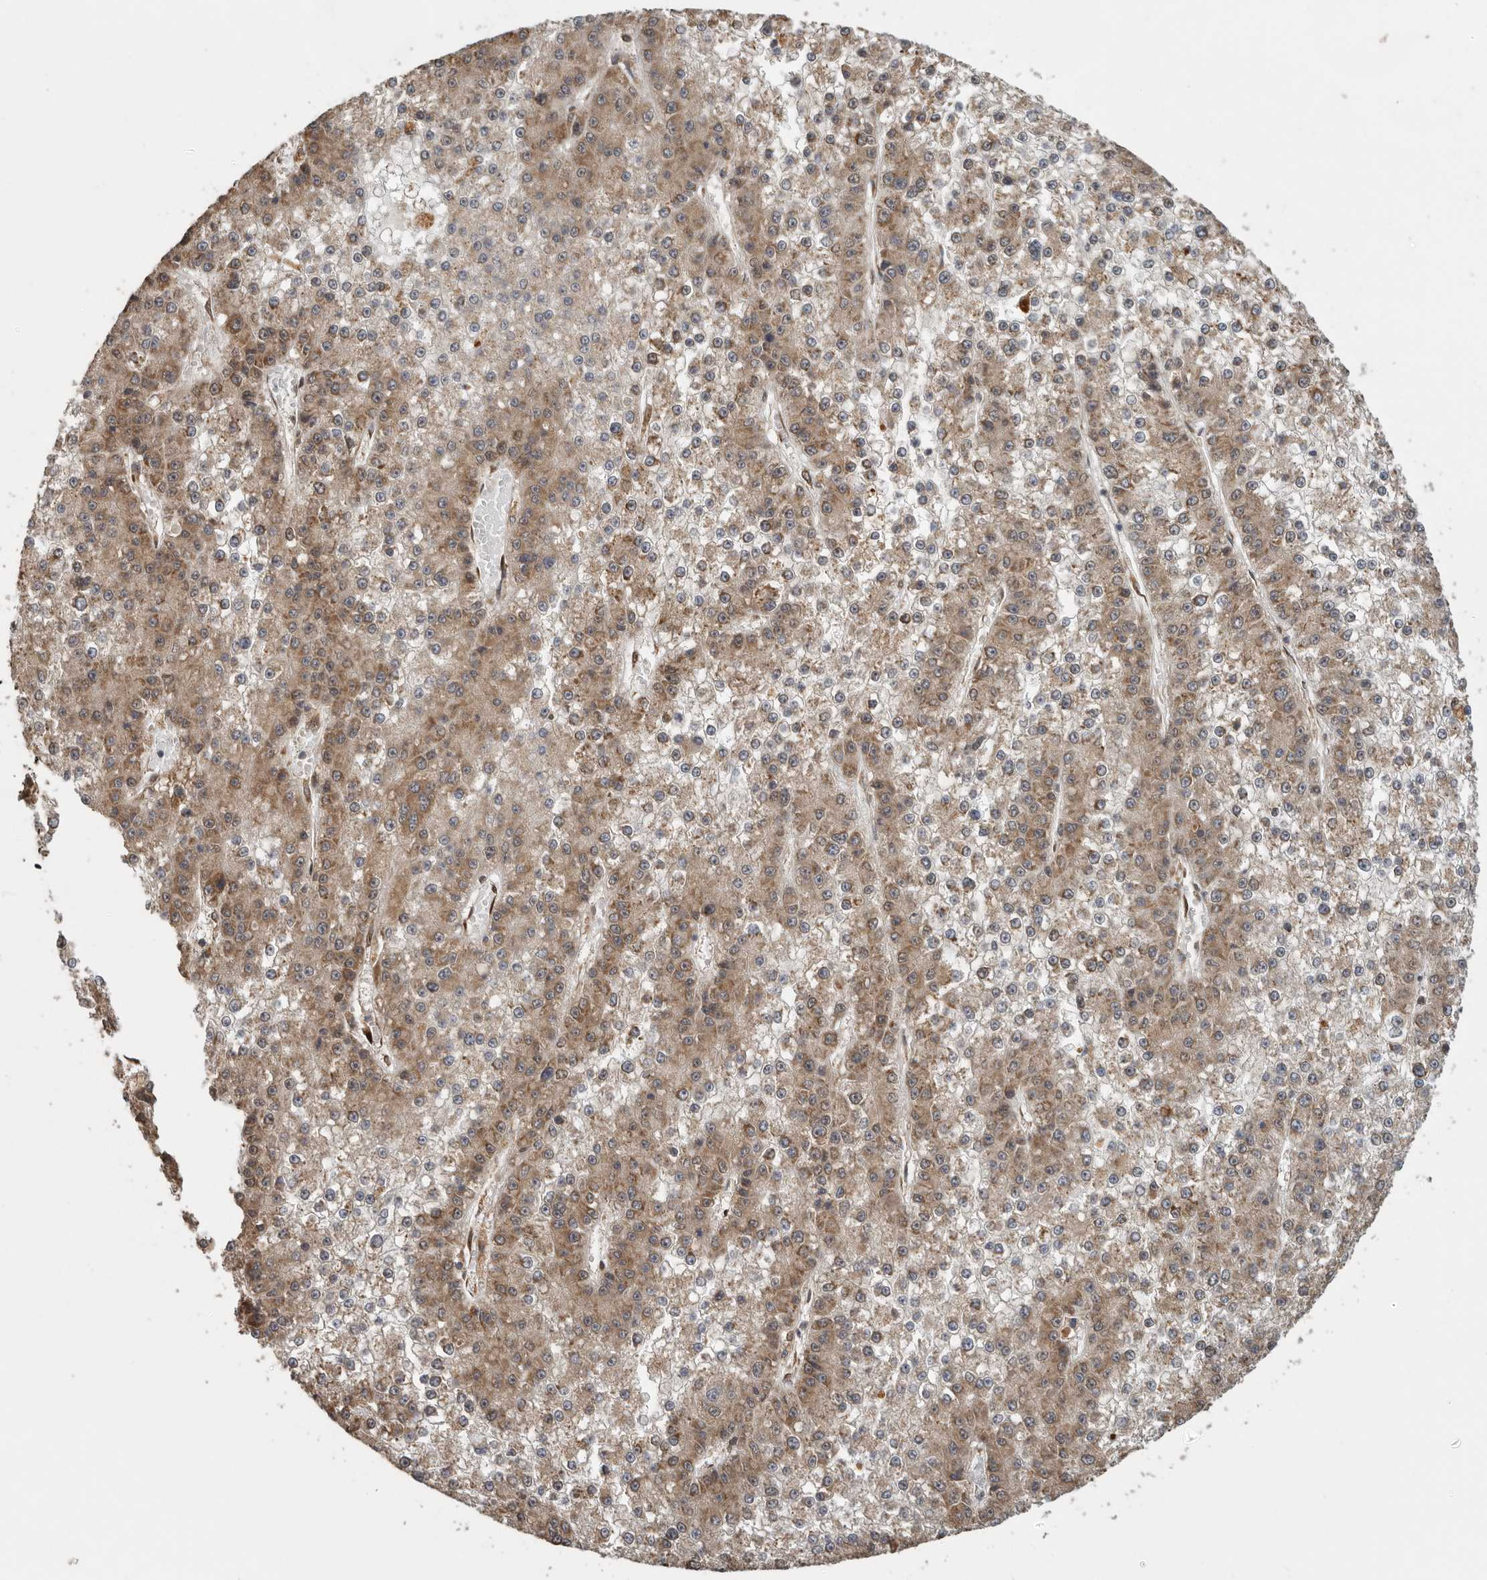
{"staining": {"intensity": "moderate", "quantity": ">75%", "location": "cytoplasmic/membranous"}, "tissue": "liver cancer", "cell_type": "Tumor cells", "image_type": "cancer", "snomed": [{"axis": "morphology", "description": "Carcinoma, Hepatocellular, NOS"}, {"axis": "topography", "description": "Liver"}], "caption": "High-power microscopy captured an IHC histopathology image of liver cancer, revealing moderate cytoplasmic/membranous staining in about >75% of tumor cells.", "gene": "CCT8", "patient": {"sex": "female", "age": 73}}